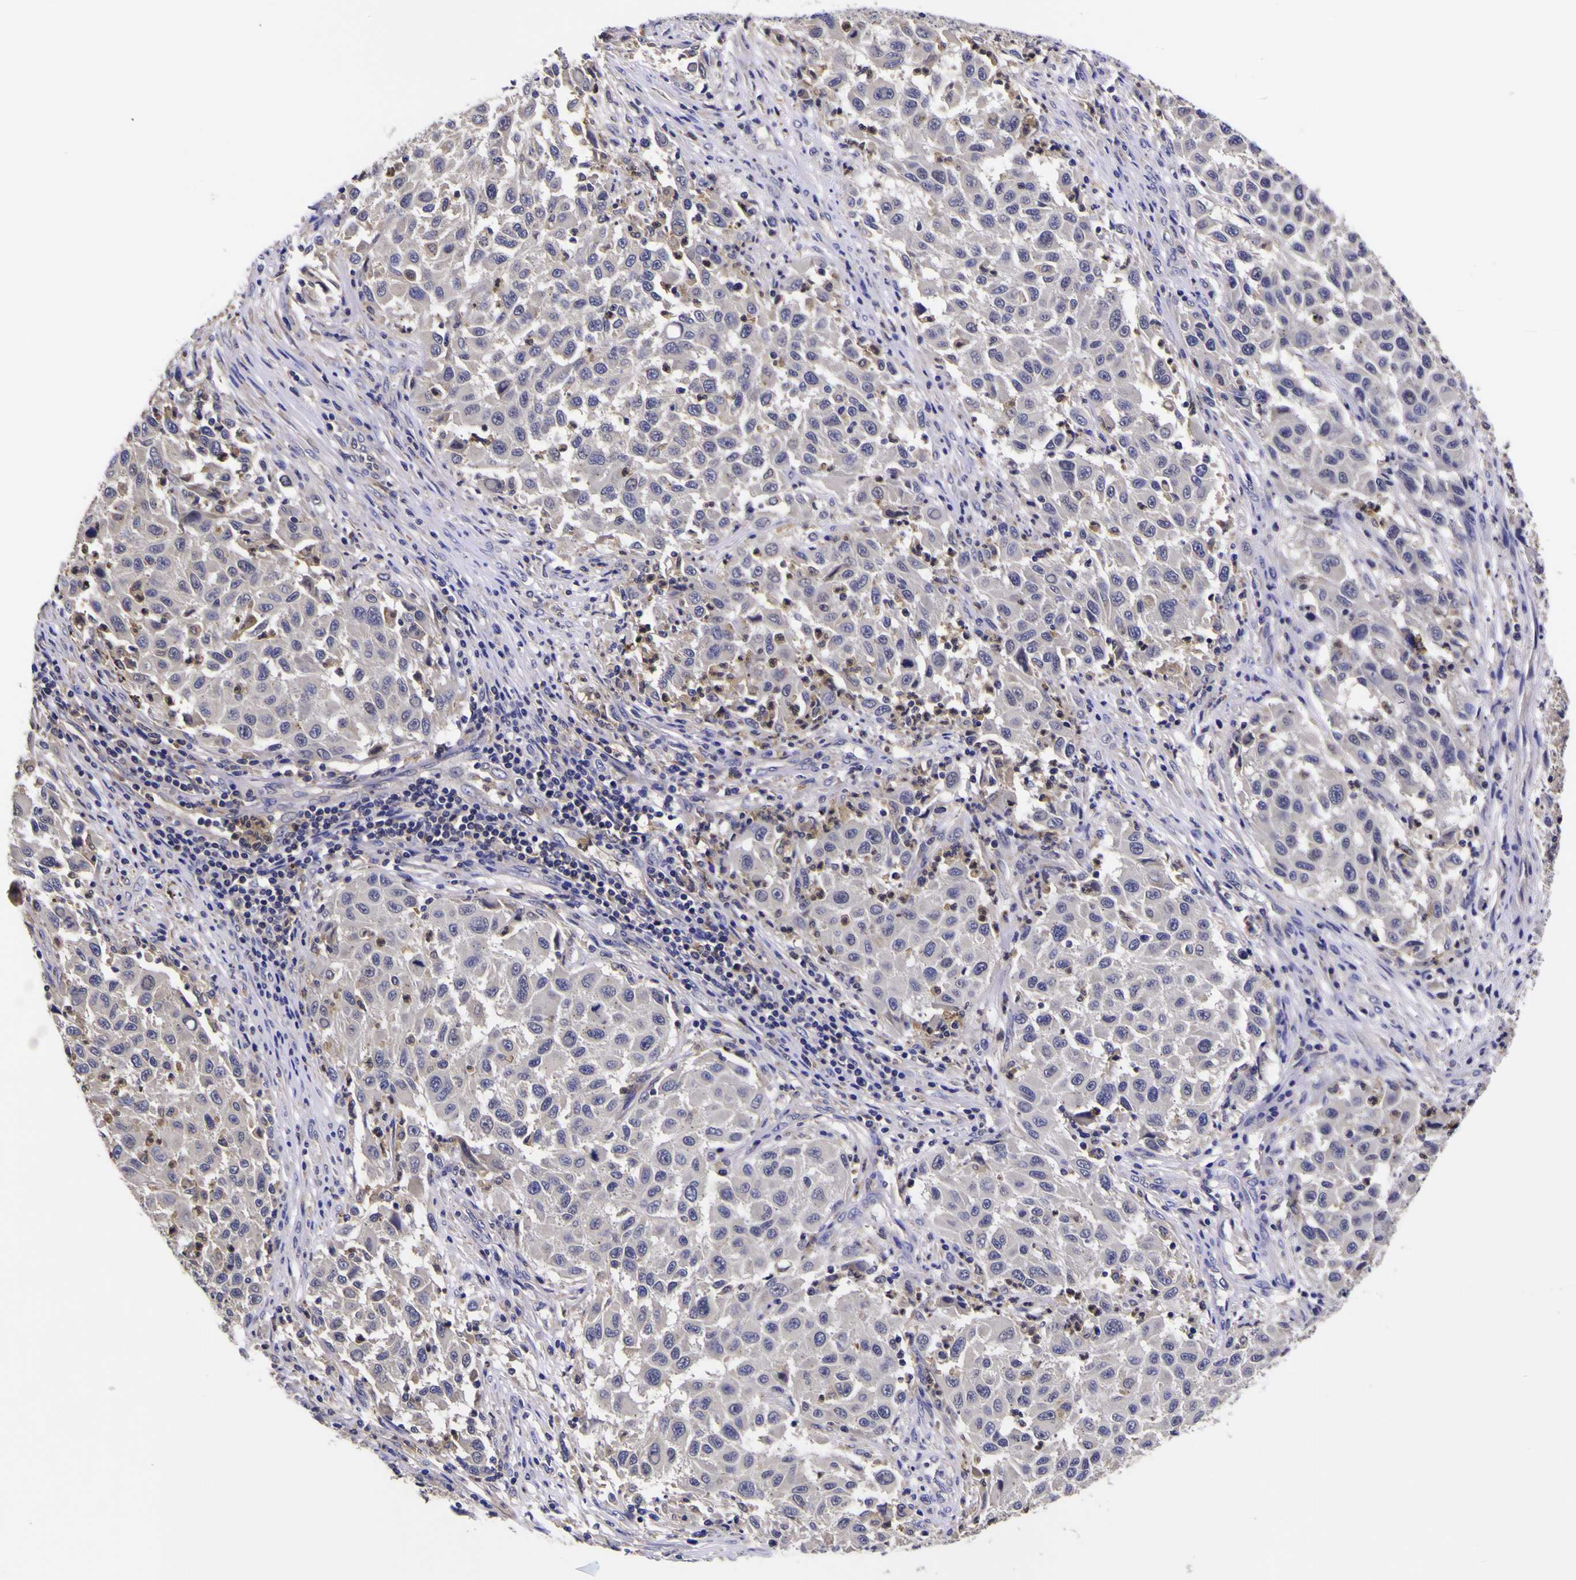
{"staining": {"intensity": "negative", "quantity": "none", "location": "none"}, "tissue": "melanoma", "cell_type": "Tumor cells", "image_type": "cancer", "snomed": [{"axis": "morphology", "description": "Malignant melanoma, Metastatic site"}, {"axis": "topography", "description": "Lymph node"}], "caption": "Immunohistochemistry (IHC) of malignant melanoma (metastatic site) shows no staining in tumor cells.", "gene": "MAPK14", "patient": {"sex": "male", "age": 61}}